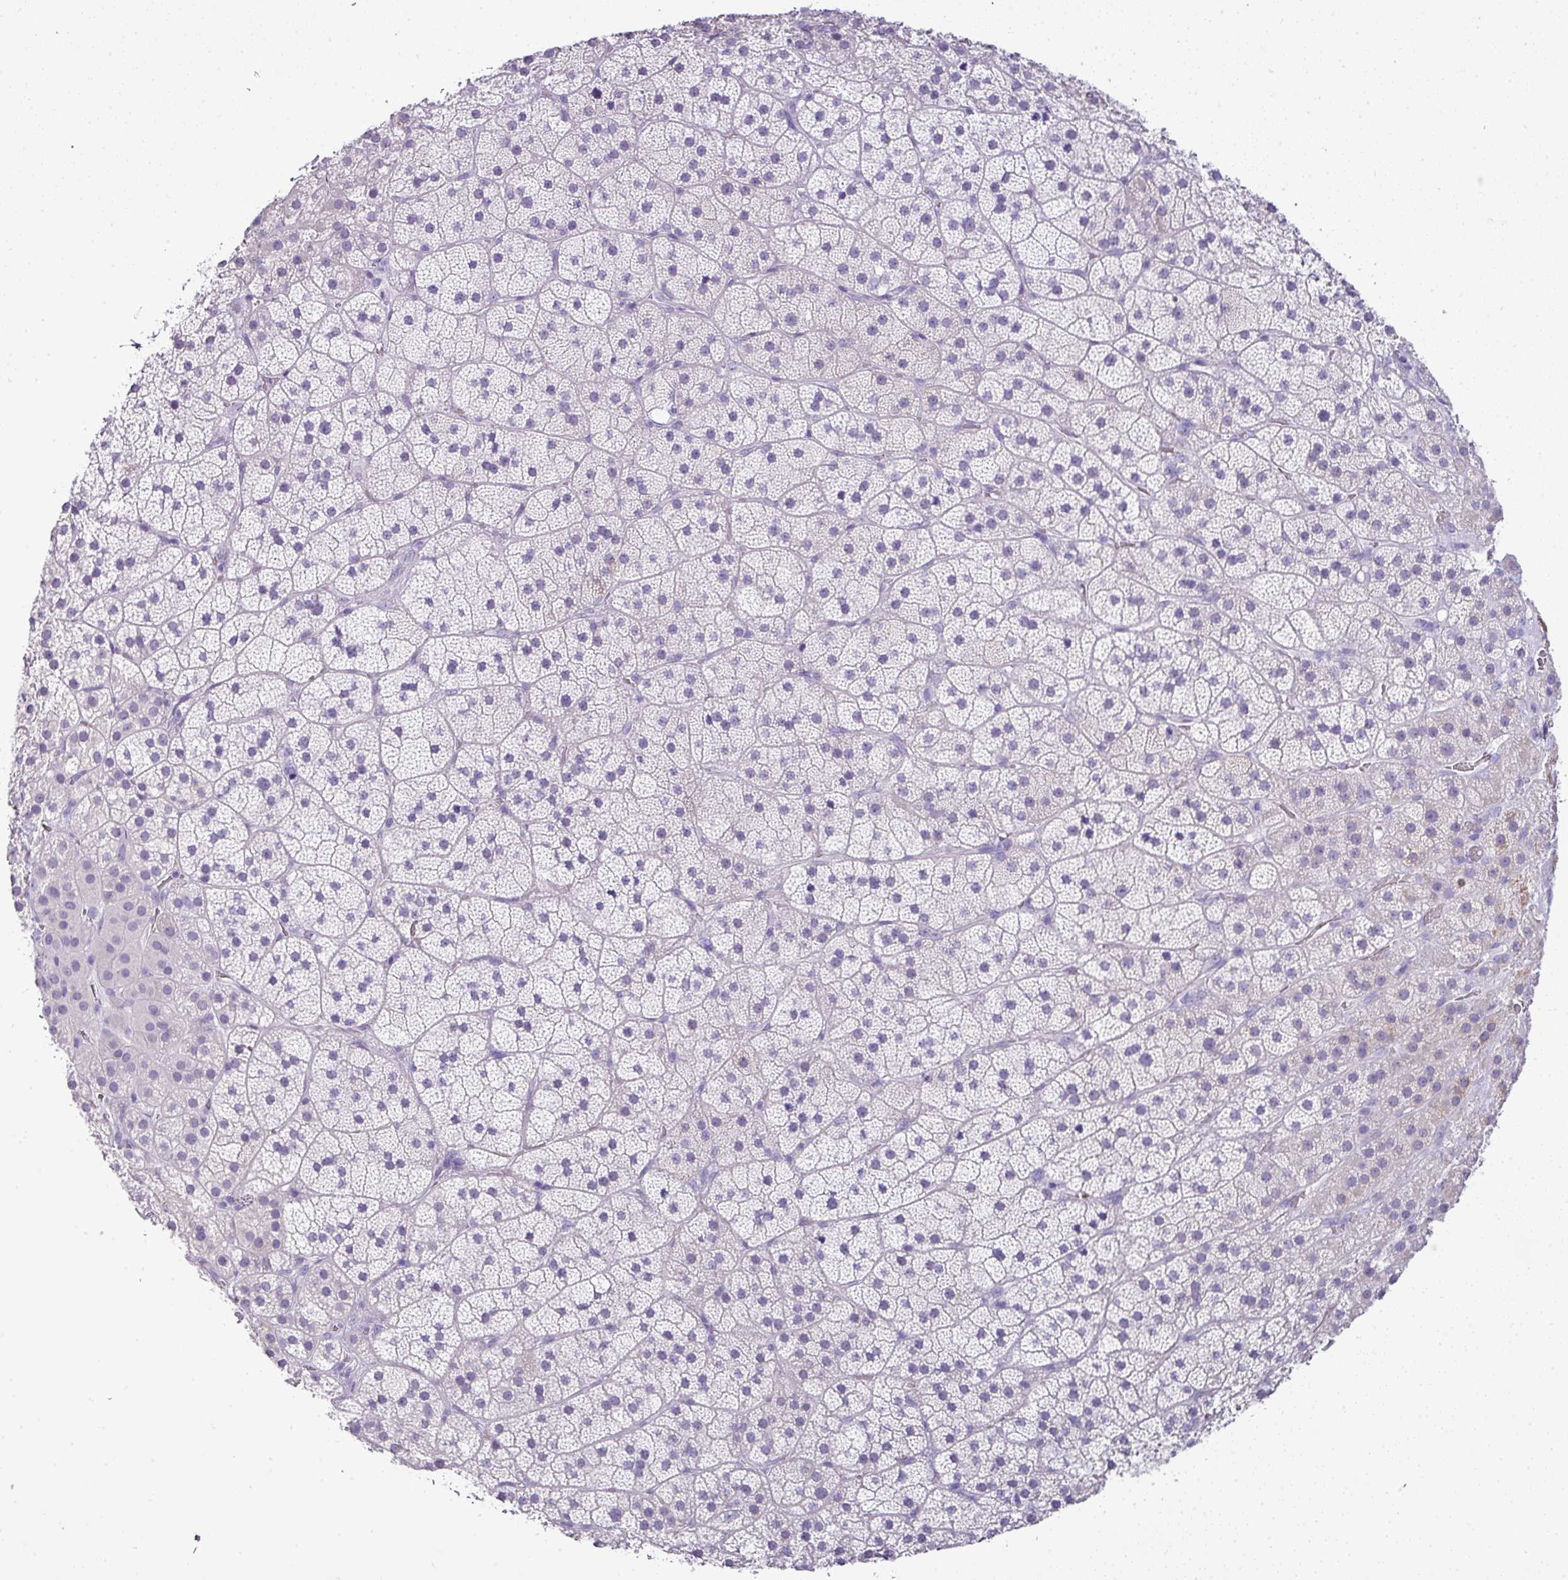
{"staining": {"intensity": "negative", "quantity": "none", "location": "none"}, "tissue": "adrenal gland", "cell_type": "Glandular cells", "image_type": "normal", "snomed": [{"axis": "morphology", "description": "Normal tissue, NOS"}, {"axis": "topography", "description": "Adrenal gland"}], "caption": "Immunohistochemistry of normal human adrenal gland demonstrates no expression in glandular cells. (Immunohistochemistry, brightfield microscopy, high magnification).", "gene": "BCL11A", "patient": {"sex": "male", "age": 57}}